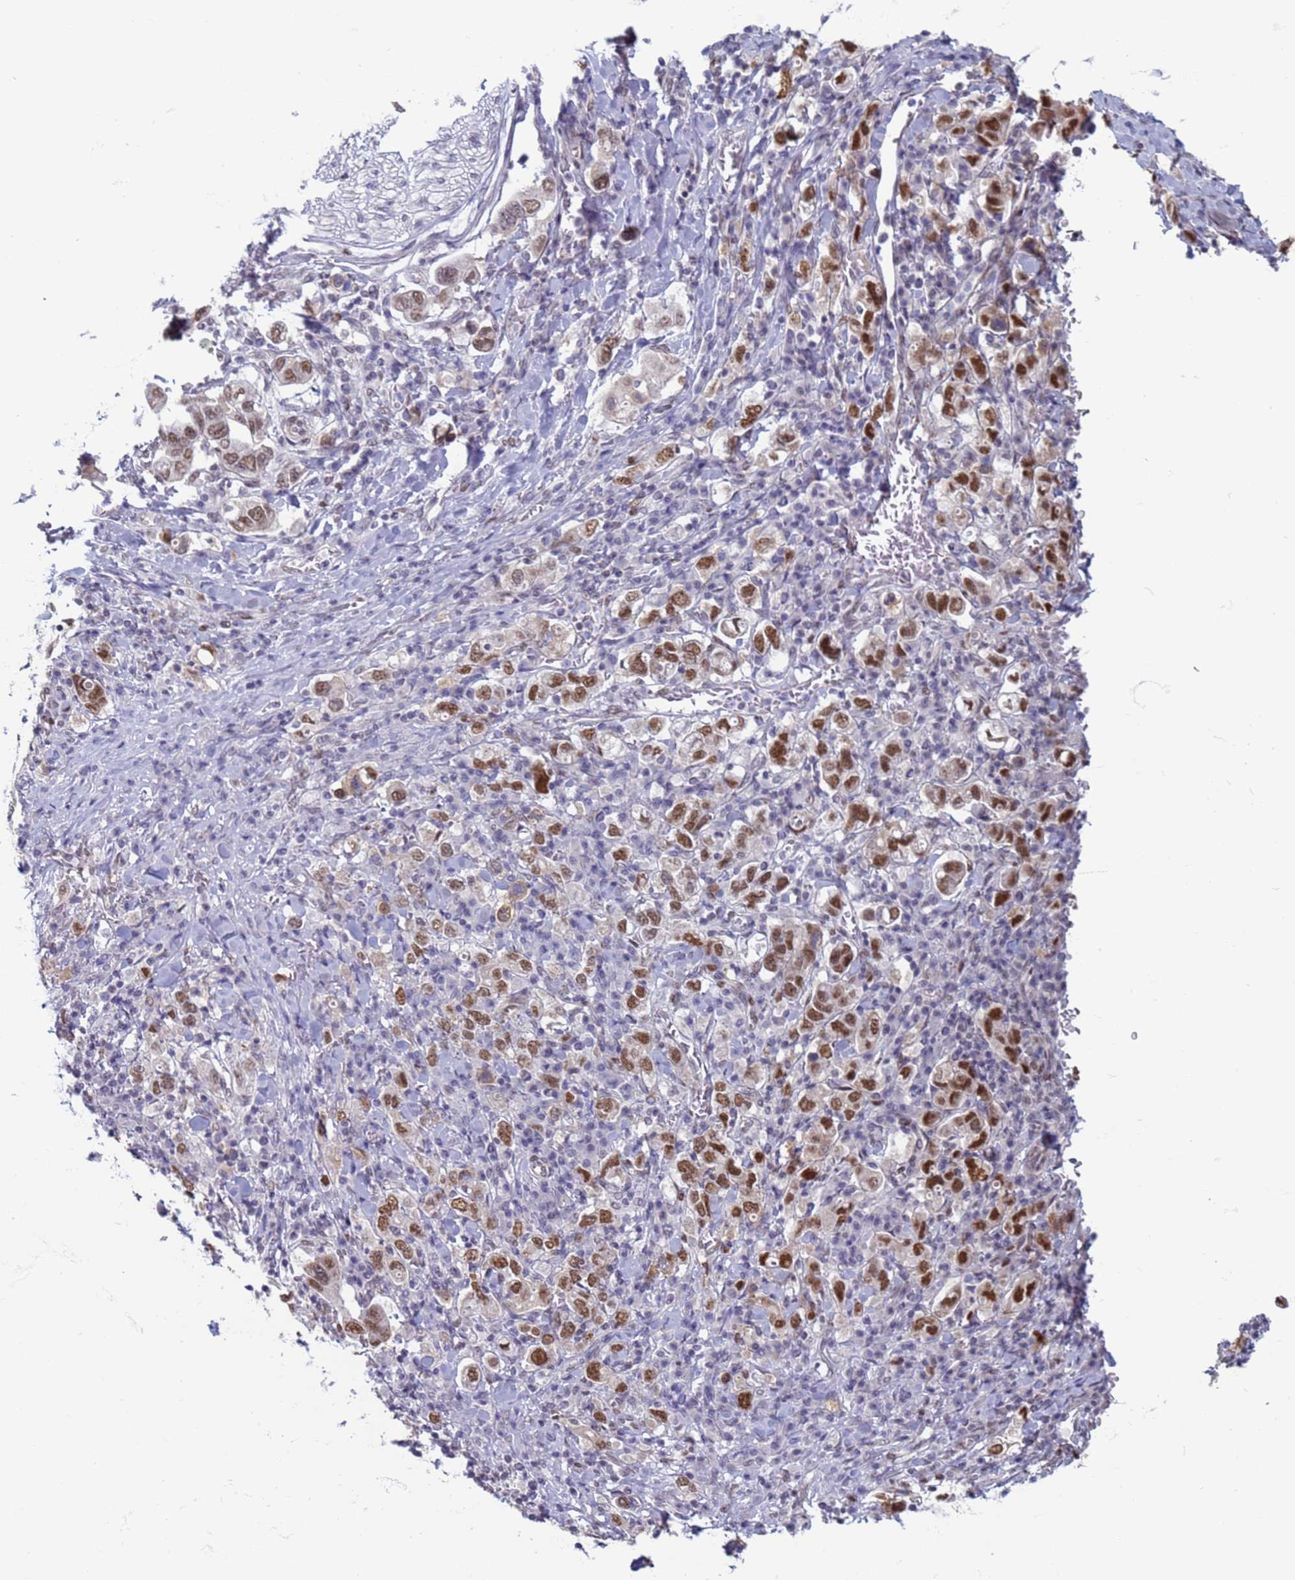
{"staining": {"intensity": "moderate", "quantity": ">75%", "location": "nuclear"}, "tissue": "stomach cancer", "cell_type": "Tumor cells", "image_type": "cancer", "snomed": [{"axis": "morphology", "description": "Adenocarcinoma, NOS"}, {"axis": "topography", "description": "Stomach, upper"}], "caption": "A micrograph of human stomach cancer stained for a protein reveals moderate nuclear brown staining in tumor cells.", "gene": "SAE1", "patient": {"sex": "male", "age": 62}}